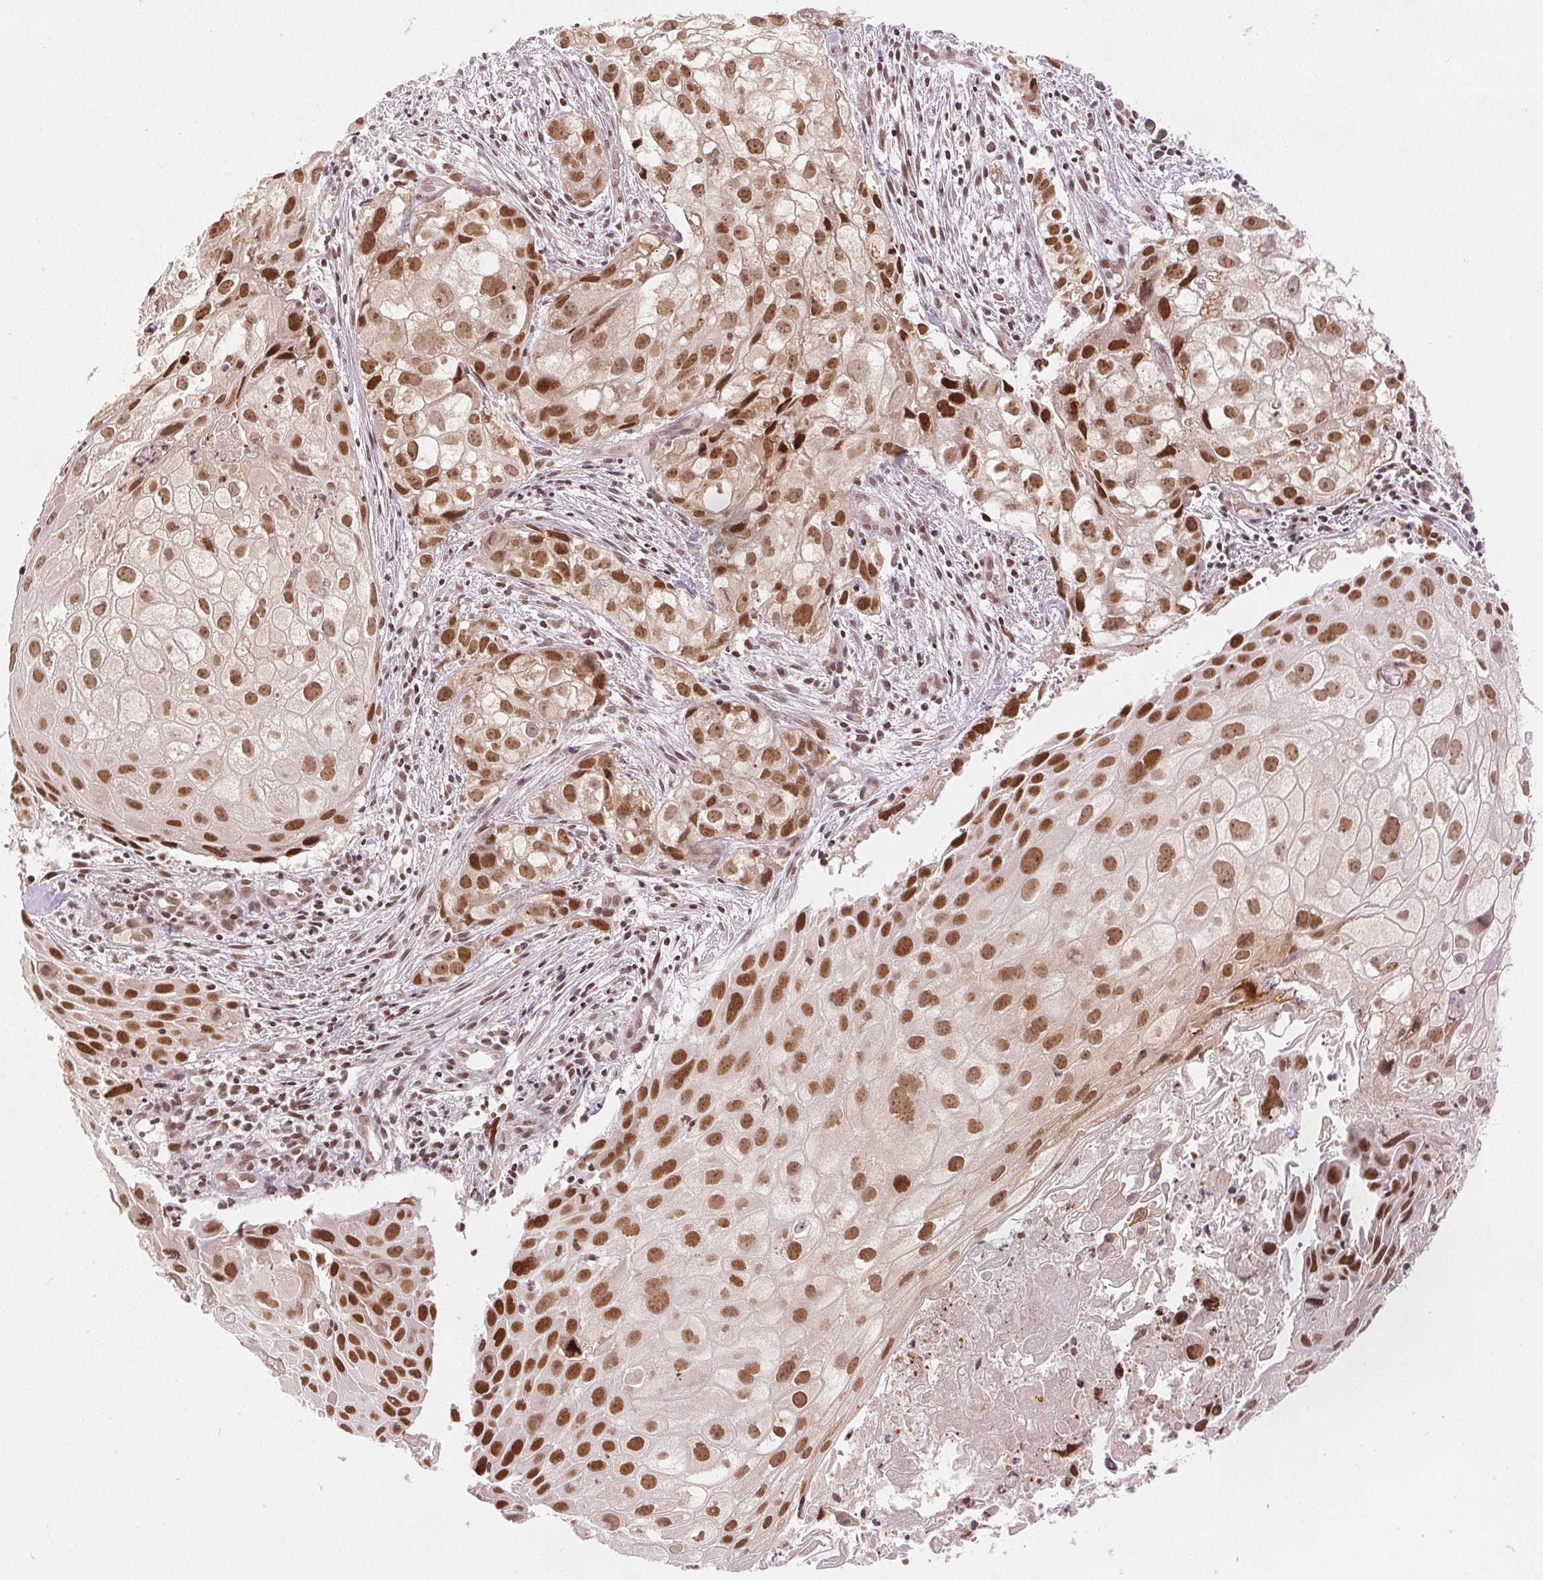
{"staining": {"intensity": "moderate", "quantity": ">75%", "location": "nuclear"}, "tissue": "cervical cancer", "cell_type": "Tumor cells", "image_type": "cancer", "snomed": [{"axis": "morphology", "description": "Squamous cell carcinoma, NOS"}, {"axis": "topography", "description": "Cervix"}], "caption": "Moderate nuclear protein staining is present in approximately >75% of tumor cells in cervical squamous cell carcinoma. Immunohistochemistry stains the protein in brown and the nuclei are stained blue.", "gene": "DEK", "patient": {"sex": "female", "age": 53}}